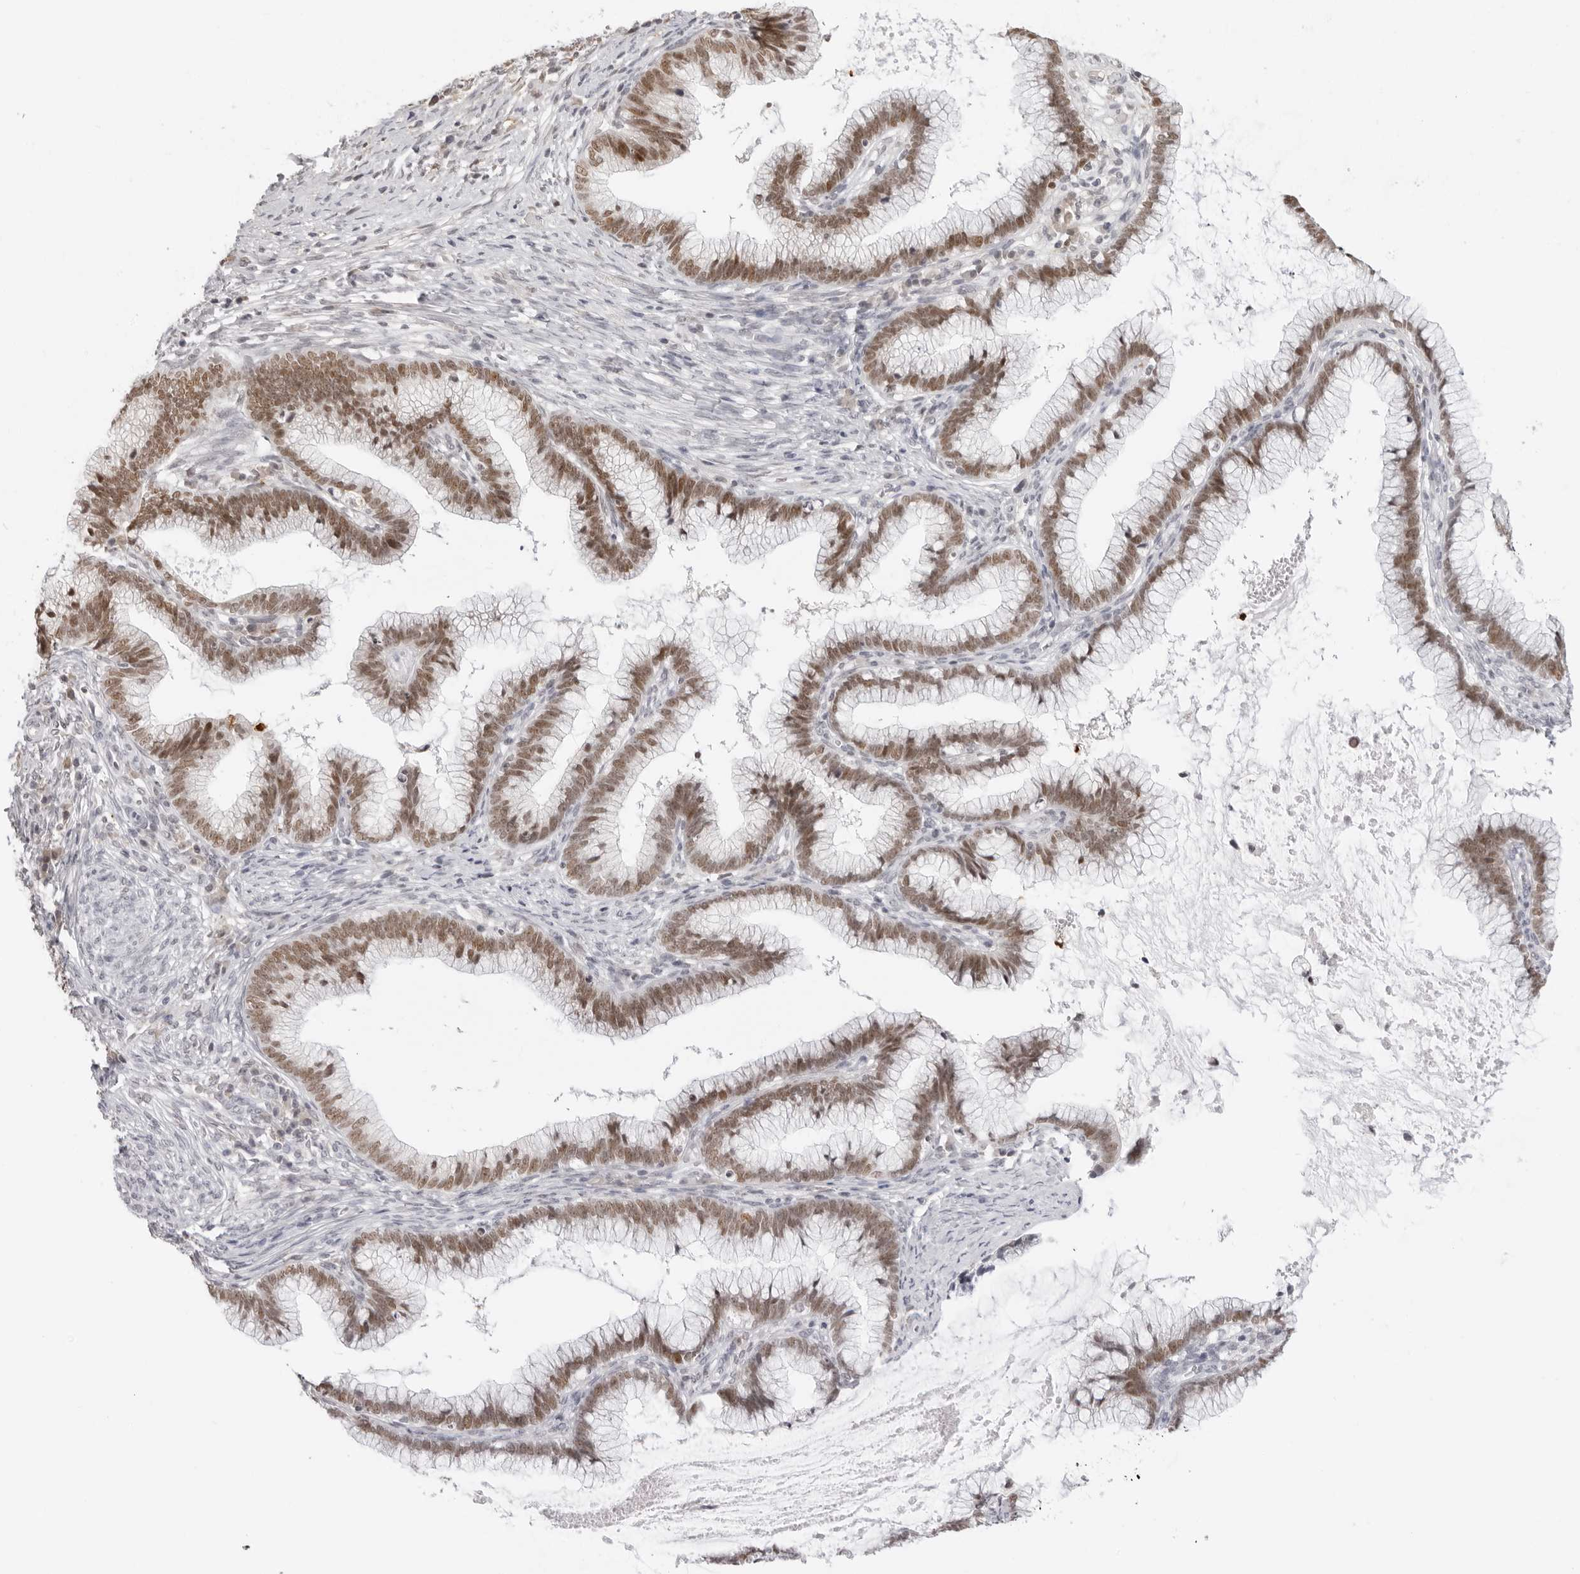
{"staining": {"intensity": "moderate", "quantity": ">75%", "location": "nuclear"}, "tissue": "cervical cancer", "cell_type": "Tumor cells", "image_type": "cancer", "snomed": [{"axis": "morphology", "description": "Adenocarcinoma, NOS"}, {"axis": "topography", "description": "Cervix"}], "caption": "A high-resolution image shows IHC staining of cervical cancer (adenocarcinoma), which reveals moderate nuclear positivity in approximately >75% of tumor cells.", "gene": "MSH6", "patient": {"sex": "female", "age": 36}}